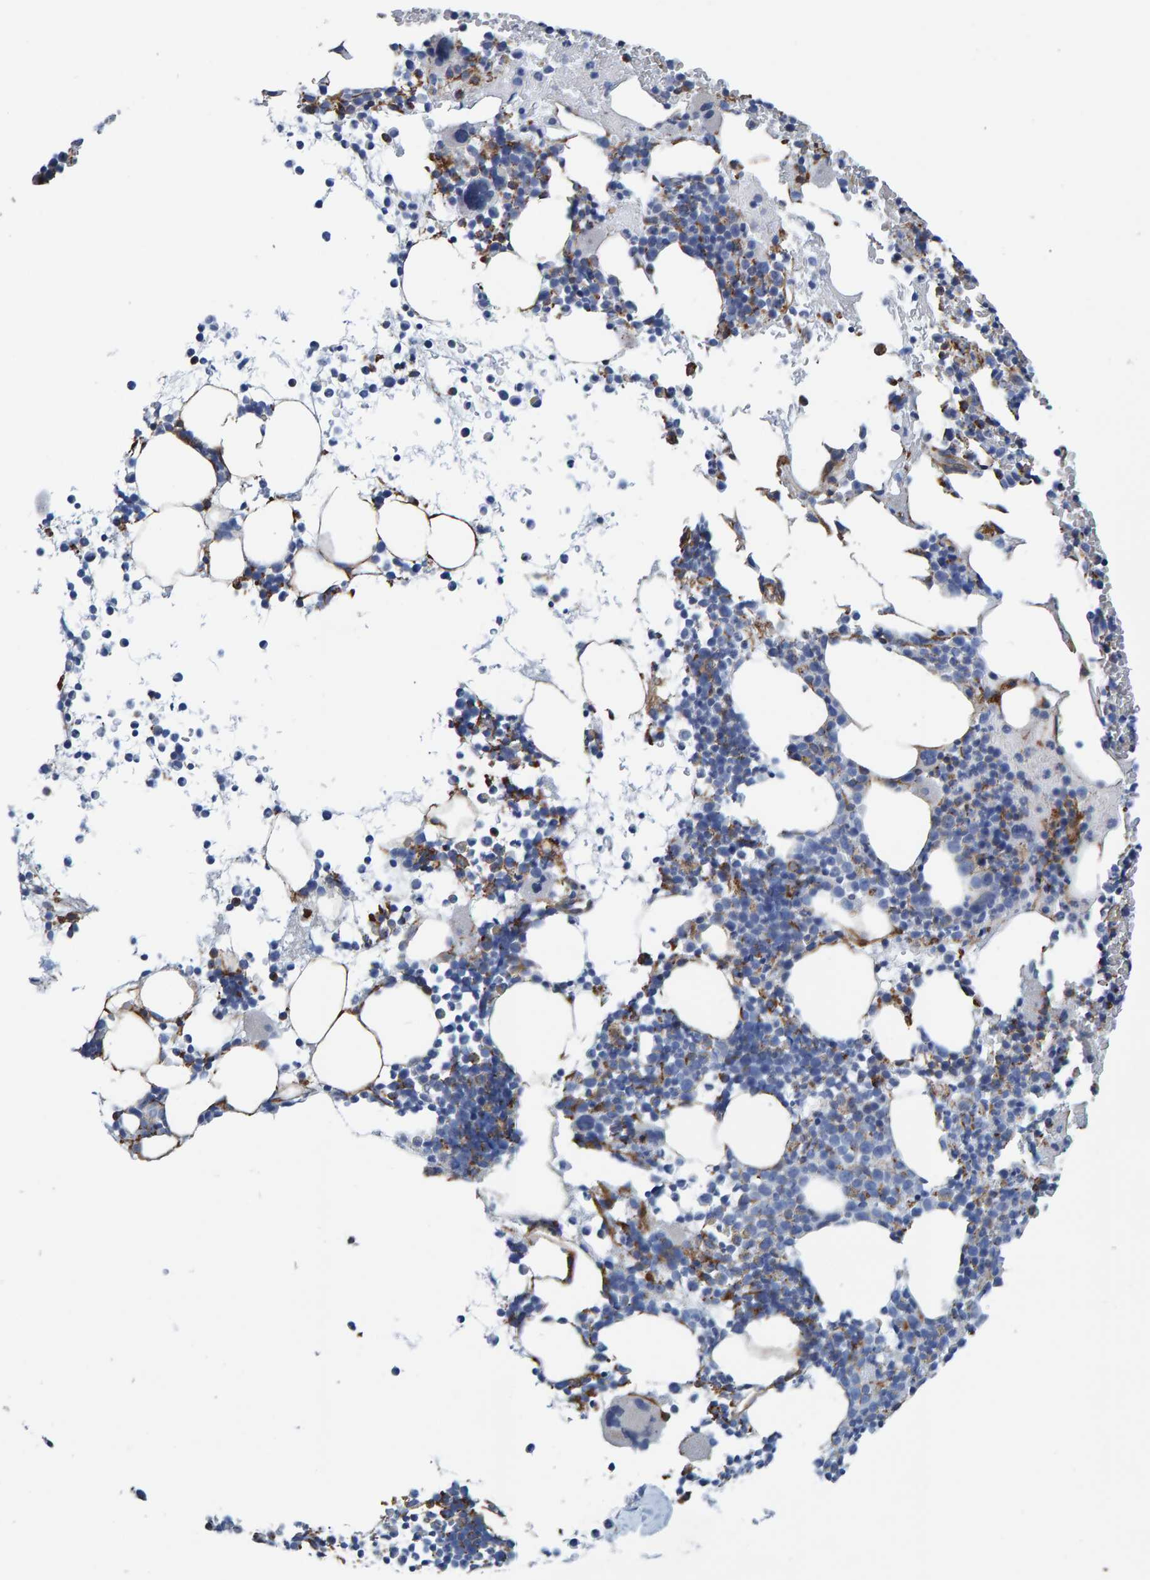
{"staining": {"intensity": "moderate", "quantity": "<25%", "location": "cytoplasmic/membranous"}, "tissue": "bone marrow", "cell_type": "Hematopoietic cells", "image_type": "normal", "snomed": [{"axis": "morphology", "description": "Normal tissue, NOS"}, {"axis": "morphology", "description": "Inflammation, NOS"}, {"axis": "topography", "description": "Bone marrow"}], "caption": "Immunohistochemical staining of unremarkable human bone marrow exhibits low levels of moderate cytoplasmic/membranous positivity in approximately <25% of hematopoietic cells.", "gene": "LRP1", "patient": {"sex": "male", "age": 78}}